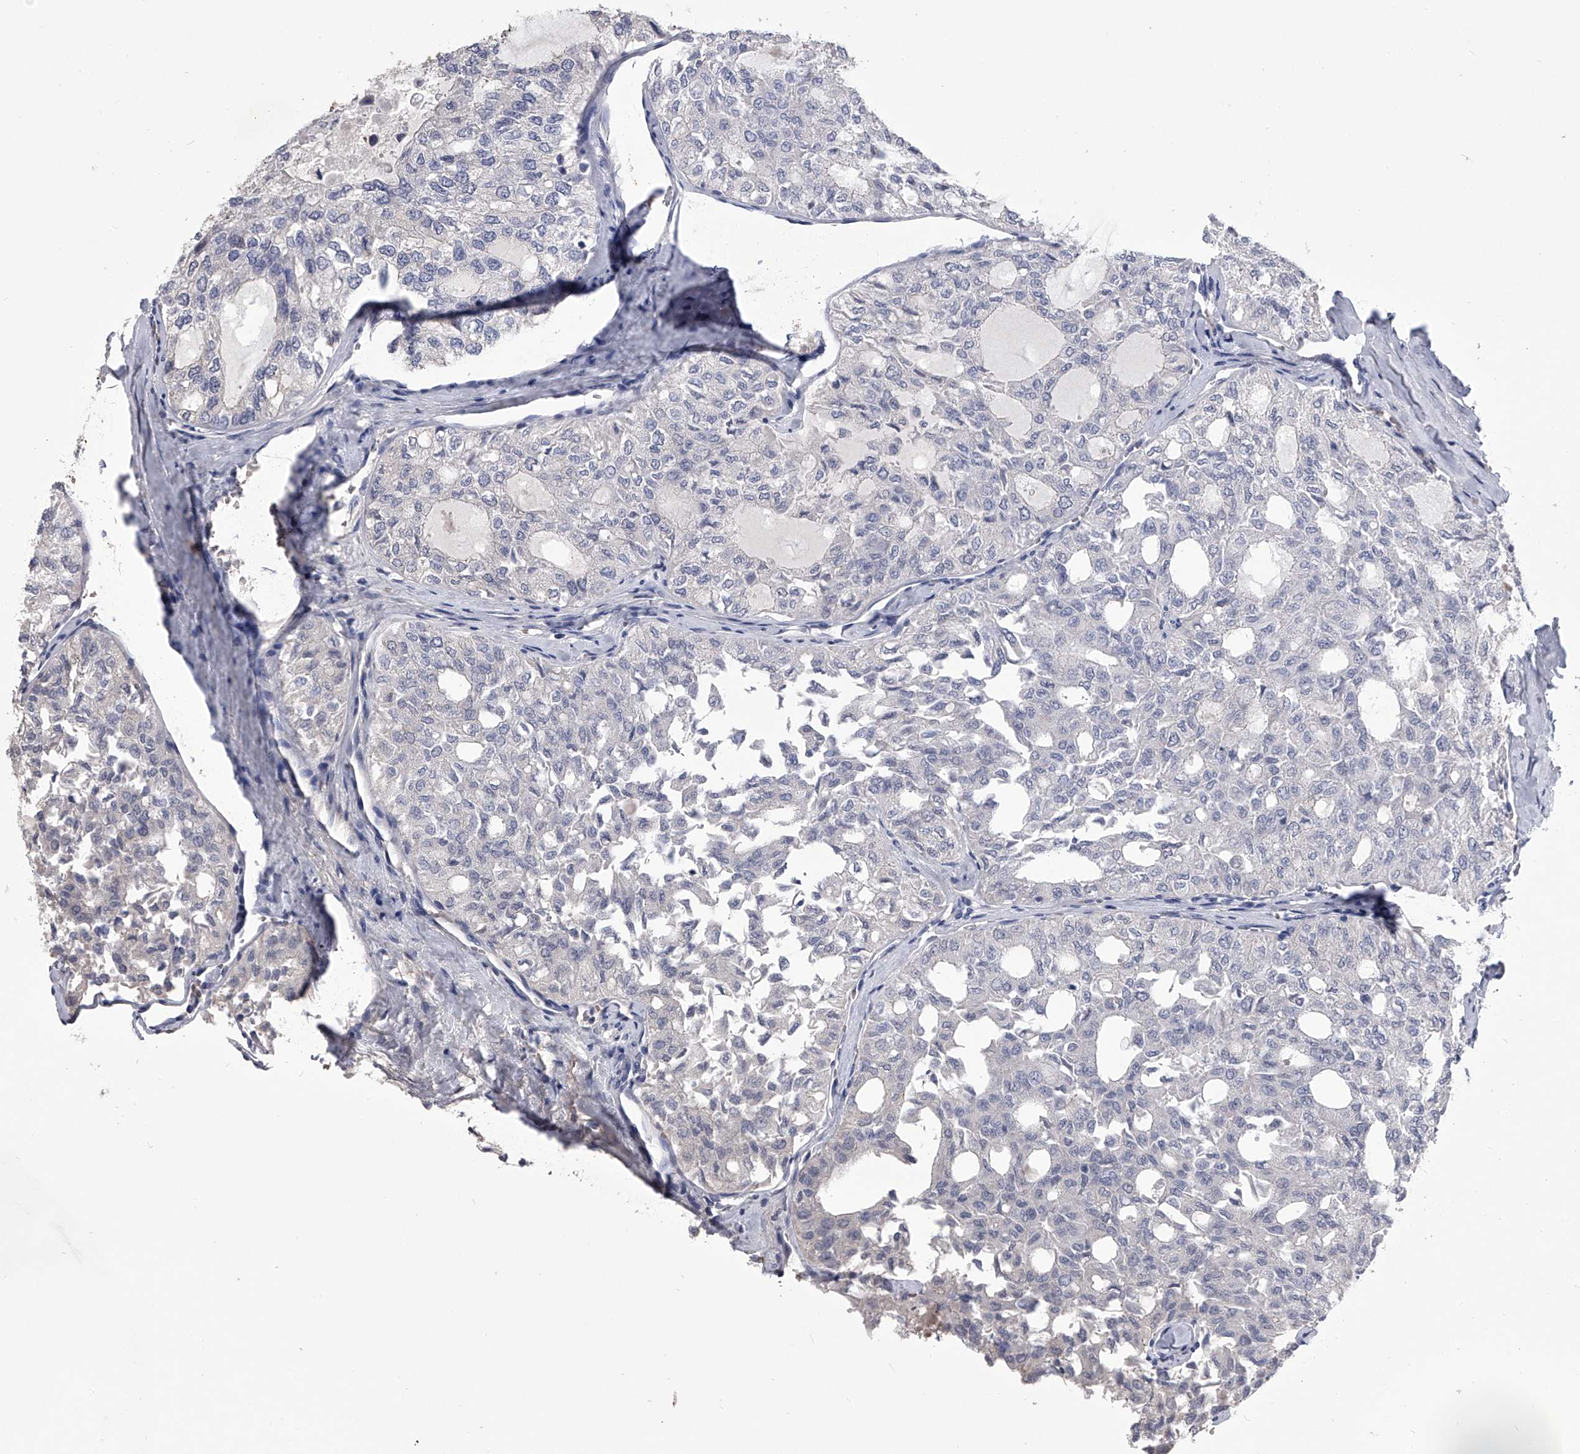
{"staining": {"intensity": "negative", "quantity": "none", "location": "none"}, "tissue": "thyroid cancer", "cell_type": "Tumor cells", "image_type": "cancer", "snomed": [{"axis": "morphology", "description": "Follicular adenoma carcinoma, NOS"}, {"axis": "topography", "description": "Thyroid gland"}], "caption": "IHC of human thyroid follicular adenoma carcinoma exhibits no expression in tumor cells. (DAB IHC visualized using brightfield microscopy, high magnification).", "gene": "MDN1", "patient": {"sex": "male", "age": 75}}